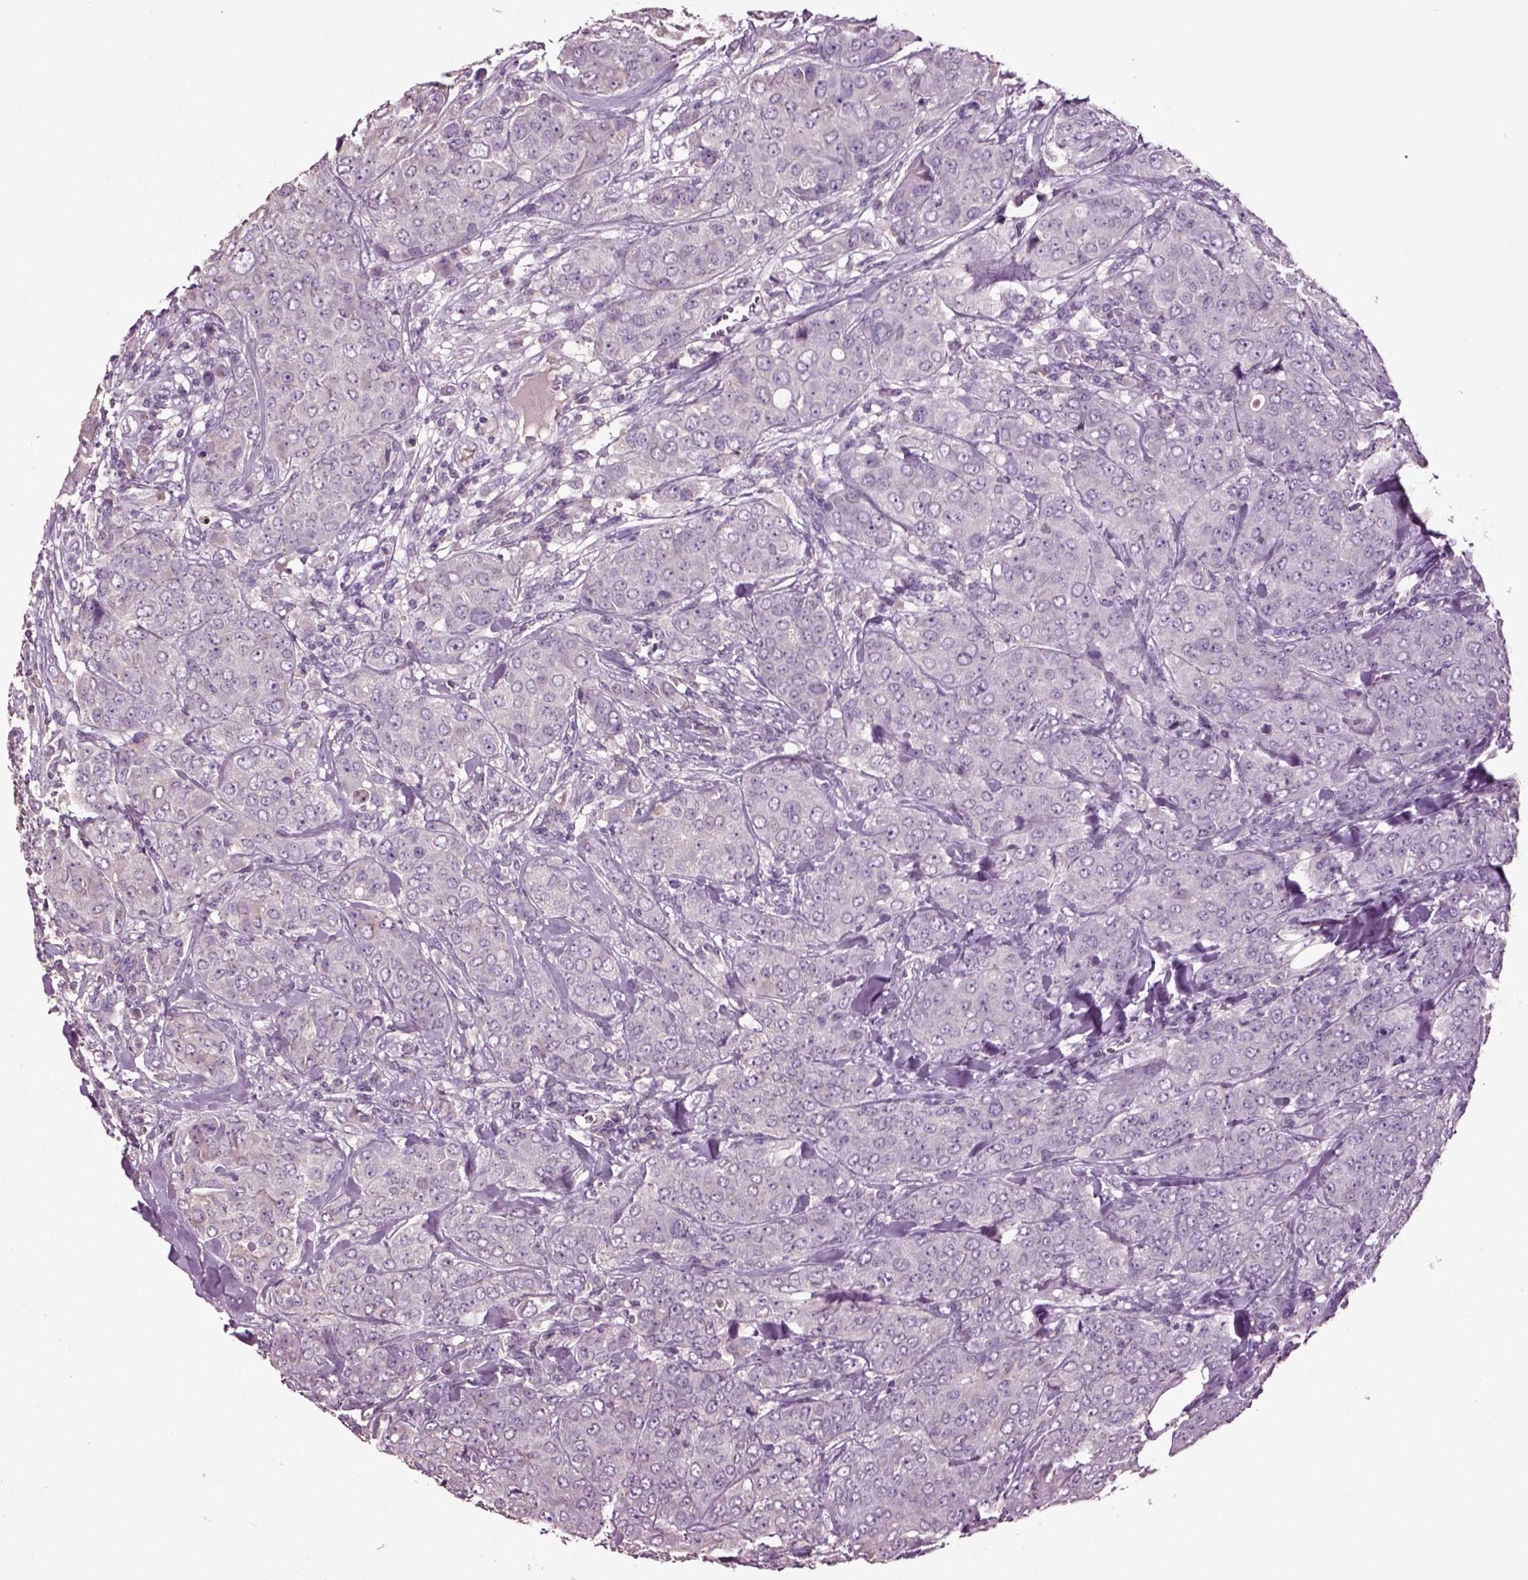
{"staining": {"intensity": "negative", "quantity": "none", "location": "none"}, "tissue": "breast cancer", "cell_type": "Tumor cells", "image_type": "cancer", "snomed": [{"axis": "morphology", "description": "Duct carcinoma"}, {"axis": "topography", "description": "Breast"}], "caption": "Human breast cancer stained for a protein using immunohistochemistry (IHC) displays no staining in tumor cells.", "gene": "DEFB118", "patient": {"sex": "female", "age": 43}}